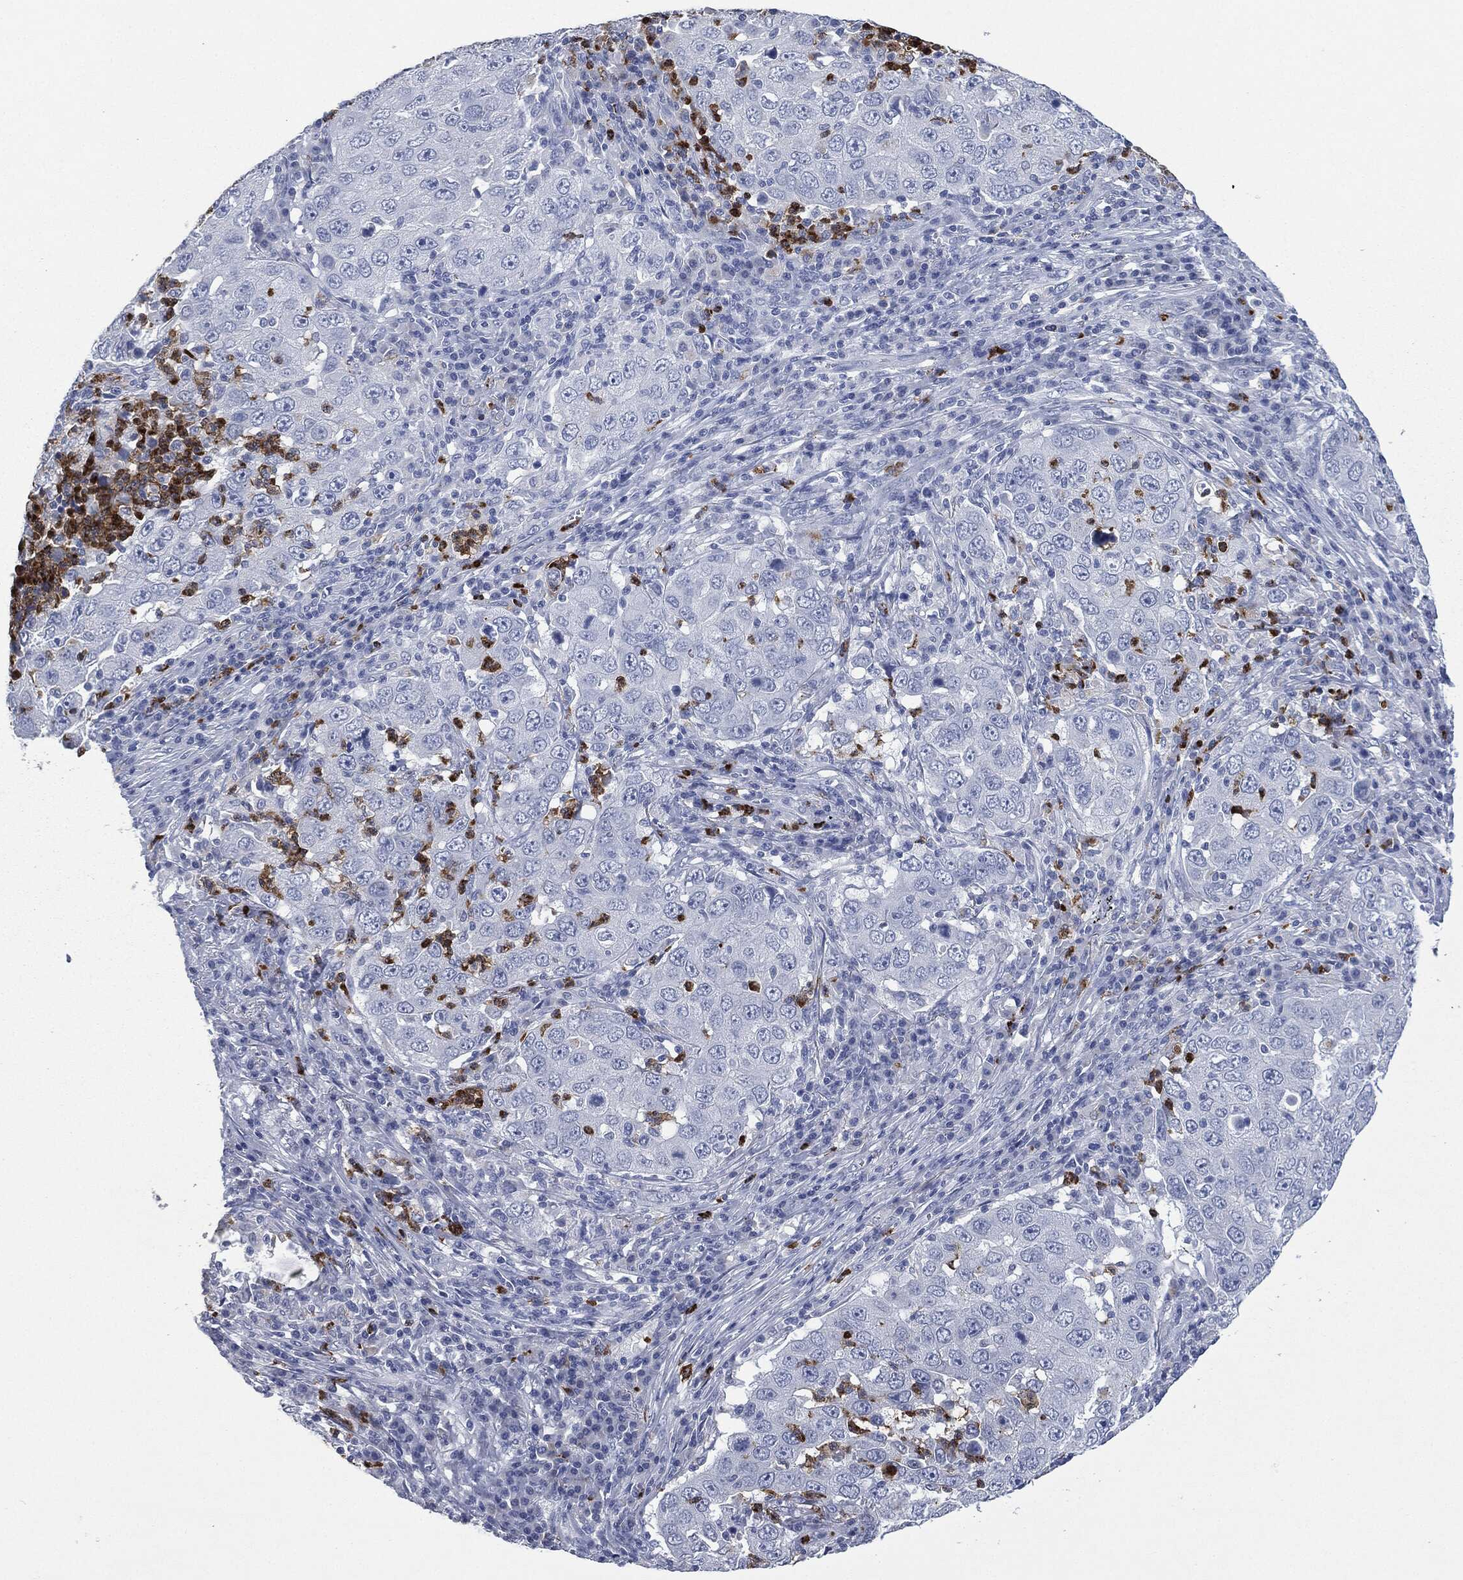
{"staining": {"intensity": "negative", "quantity": "none", "location": "none"}, "tissue": "lung cancer", "cell_type": "Tumor cells", "image_type": "cancer", "snomed": [{"axis": "morphology", "description": "Adenocarcinoma, NOS"}, {"axis": "topography", "description": "Lung"}], "caption": "There is no significant positivity in tumor cells of lung cancer.", "gene": "CEACAM8", "patient": {"sex": "male", "age": 73}}